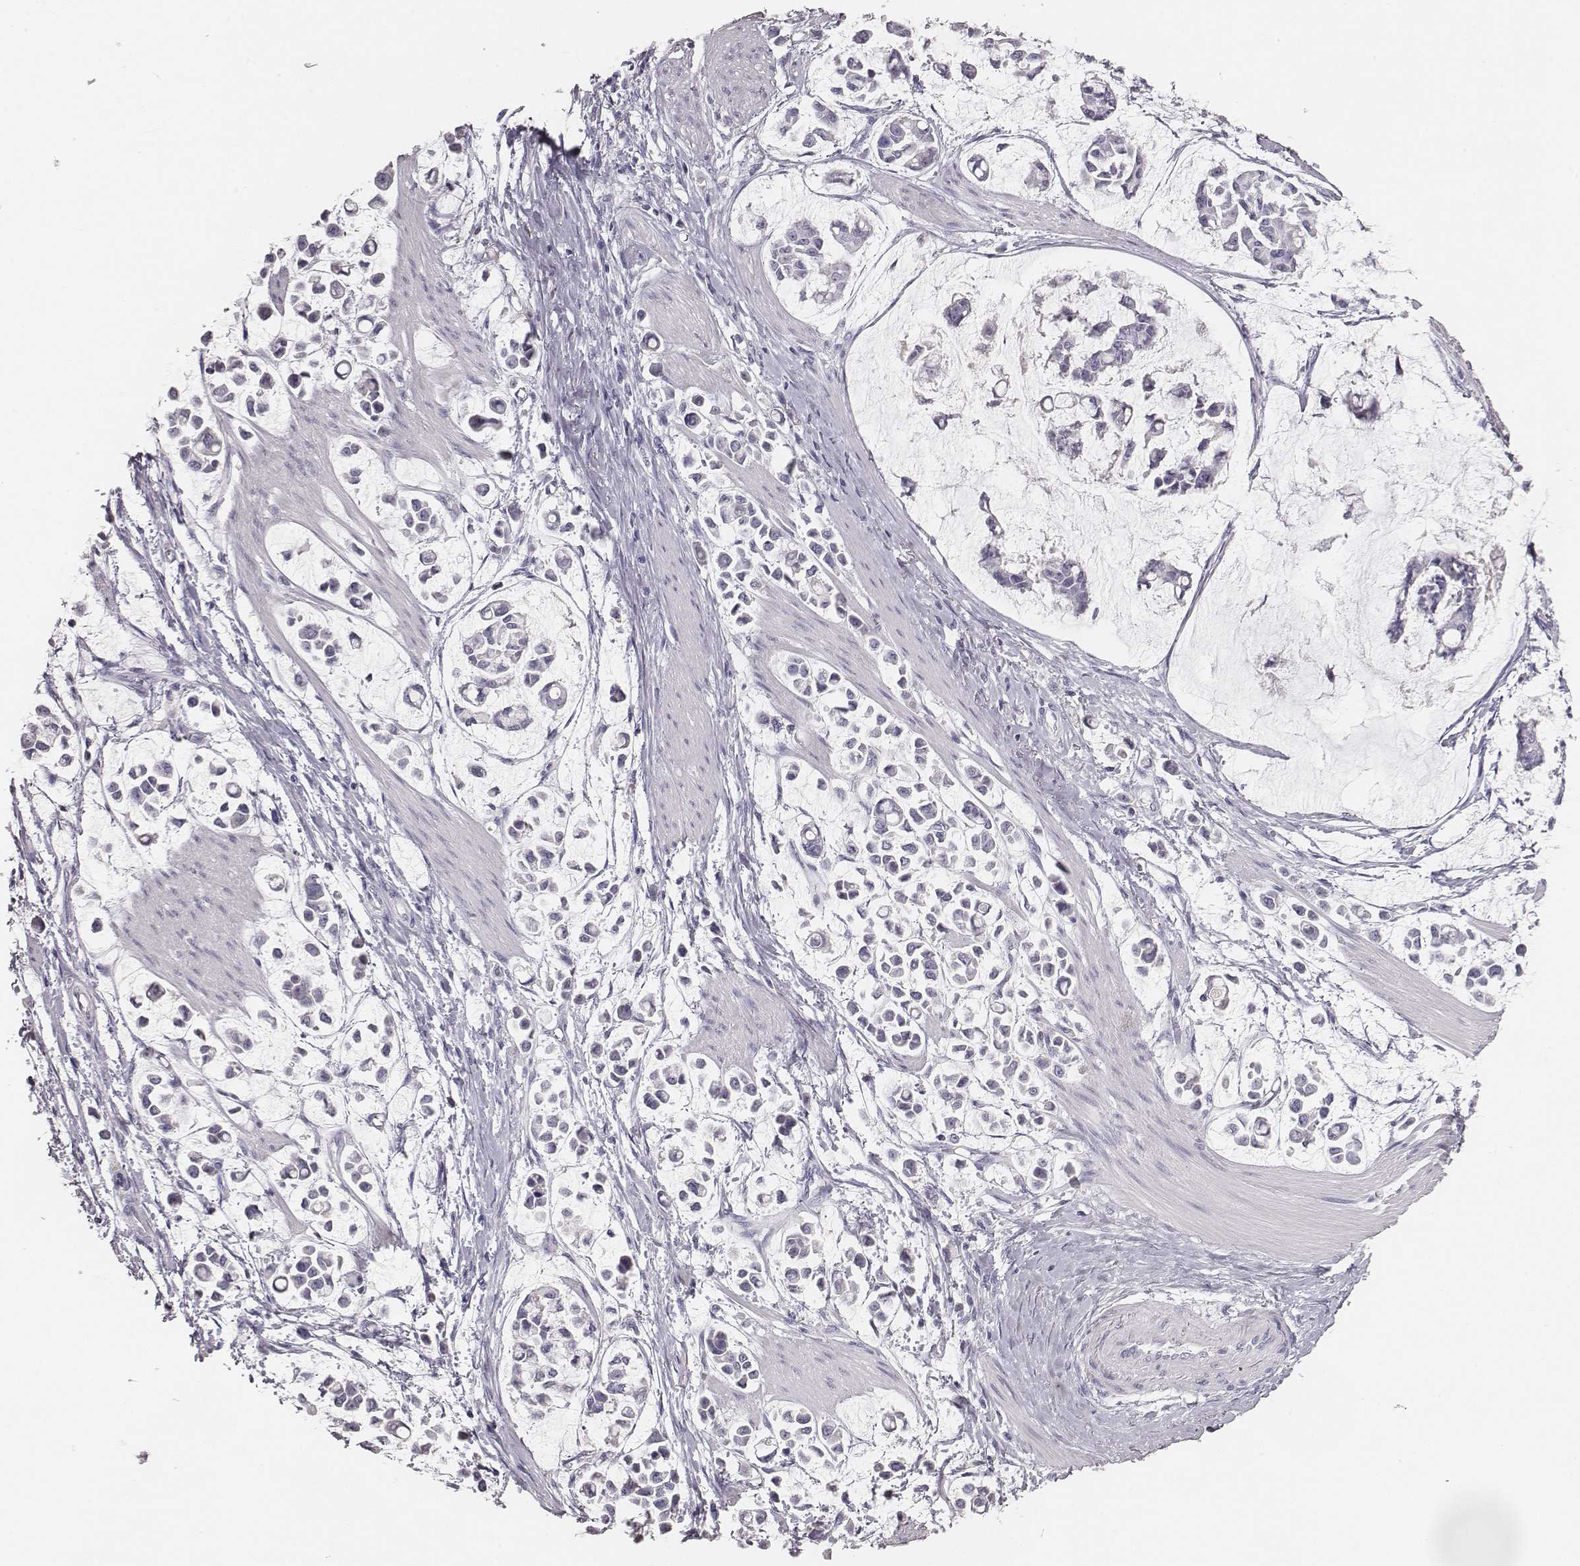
{"staining": {"intensity": "negative", "quantity": "none", "location": "none"}, "tissue": "stomach cancer", "cell_type": "Tumor cells", "image_type": "cancer", "snomed": [{"axis": "morphology", "description": "Adenocarcinoma, NOS"}, {"axis": "topography", "description": "Stomach"}], "caption": "Adenocarcinoma (stomach) was stained to show a protein in brown. There is no significant positivity in tumor cells.", "gene": "MYH6", "patient": {"sex": "male", "age": 82}}